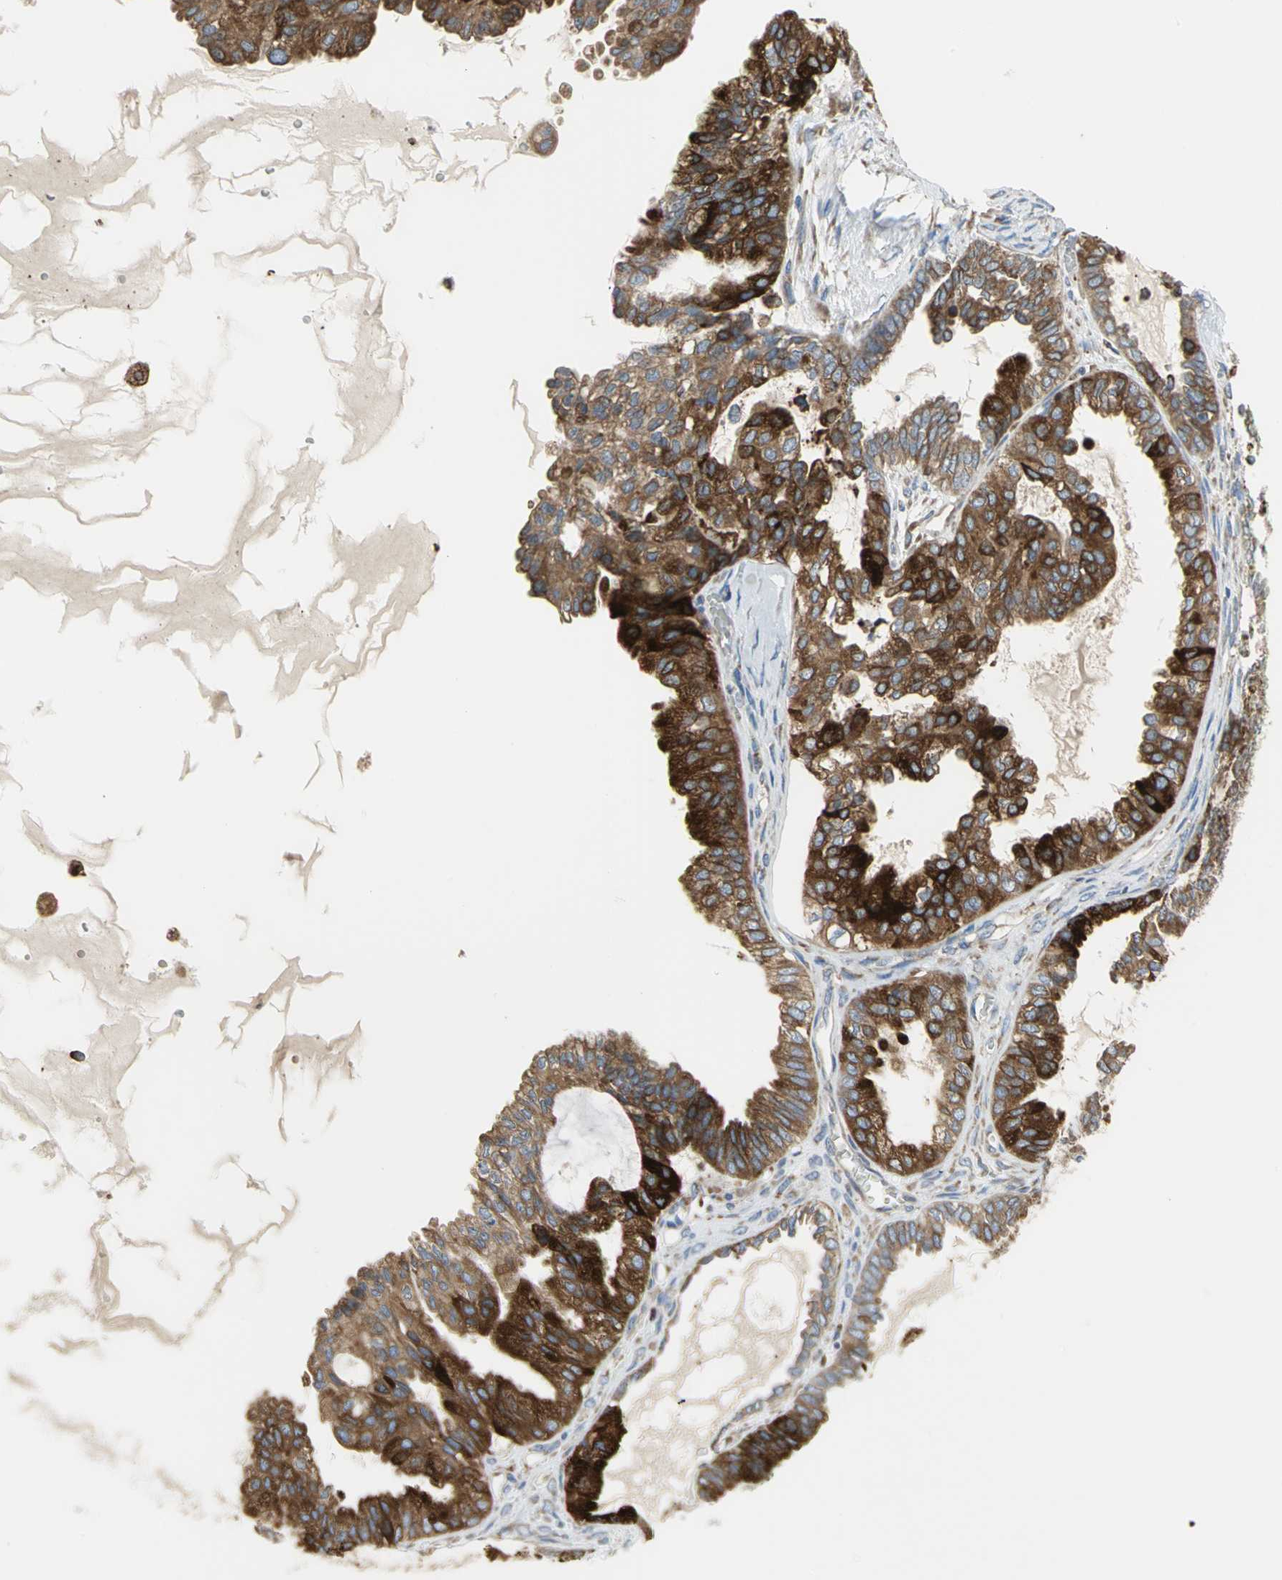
{"staining": {"intensity": "strong", "quantity": ">75%", "location": "cytoplasmic/membranous"}, "tissue": "ovarian cancer", "cell_type": "Tumor cells", "image_type": "cancer", "snomed": [{"axis": "morphology", "description": "Carcinoma, NOS"}, {"axis": "morphology", "description": "Carcinoma, endometroid"}, {"axis": "topography", "description": "Ovary"}], "caption": "Ovarian cancer stained with a protein marker demonstrates strong staining in tumor cells.", "gene": "SDF2L1", "patient": {"sex": "female", "age": 50}}